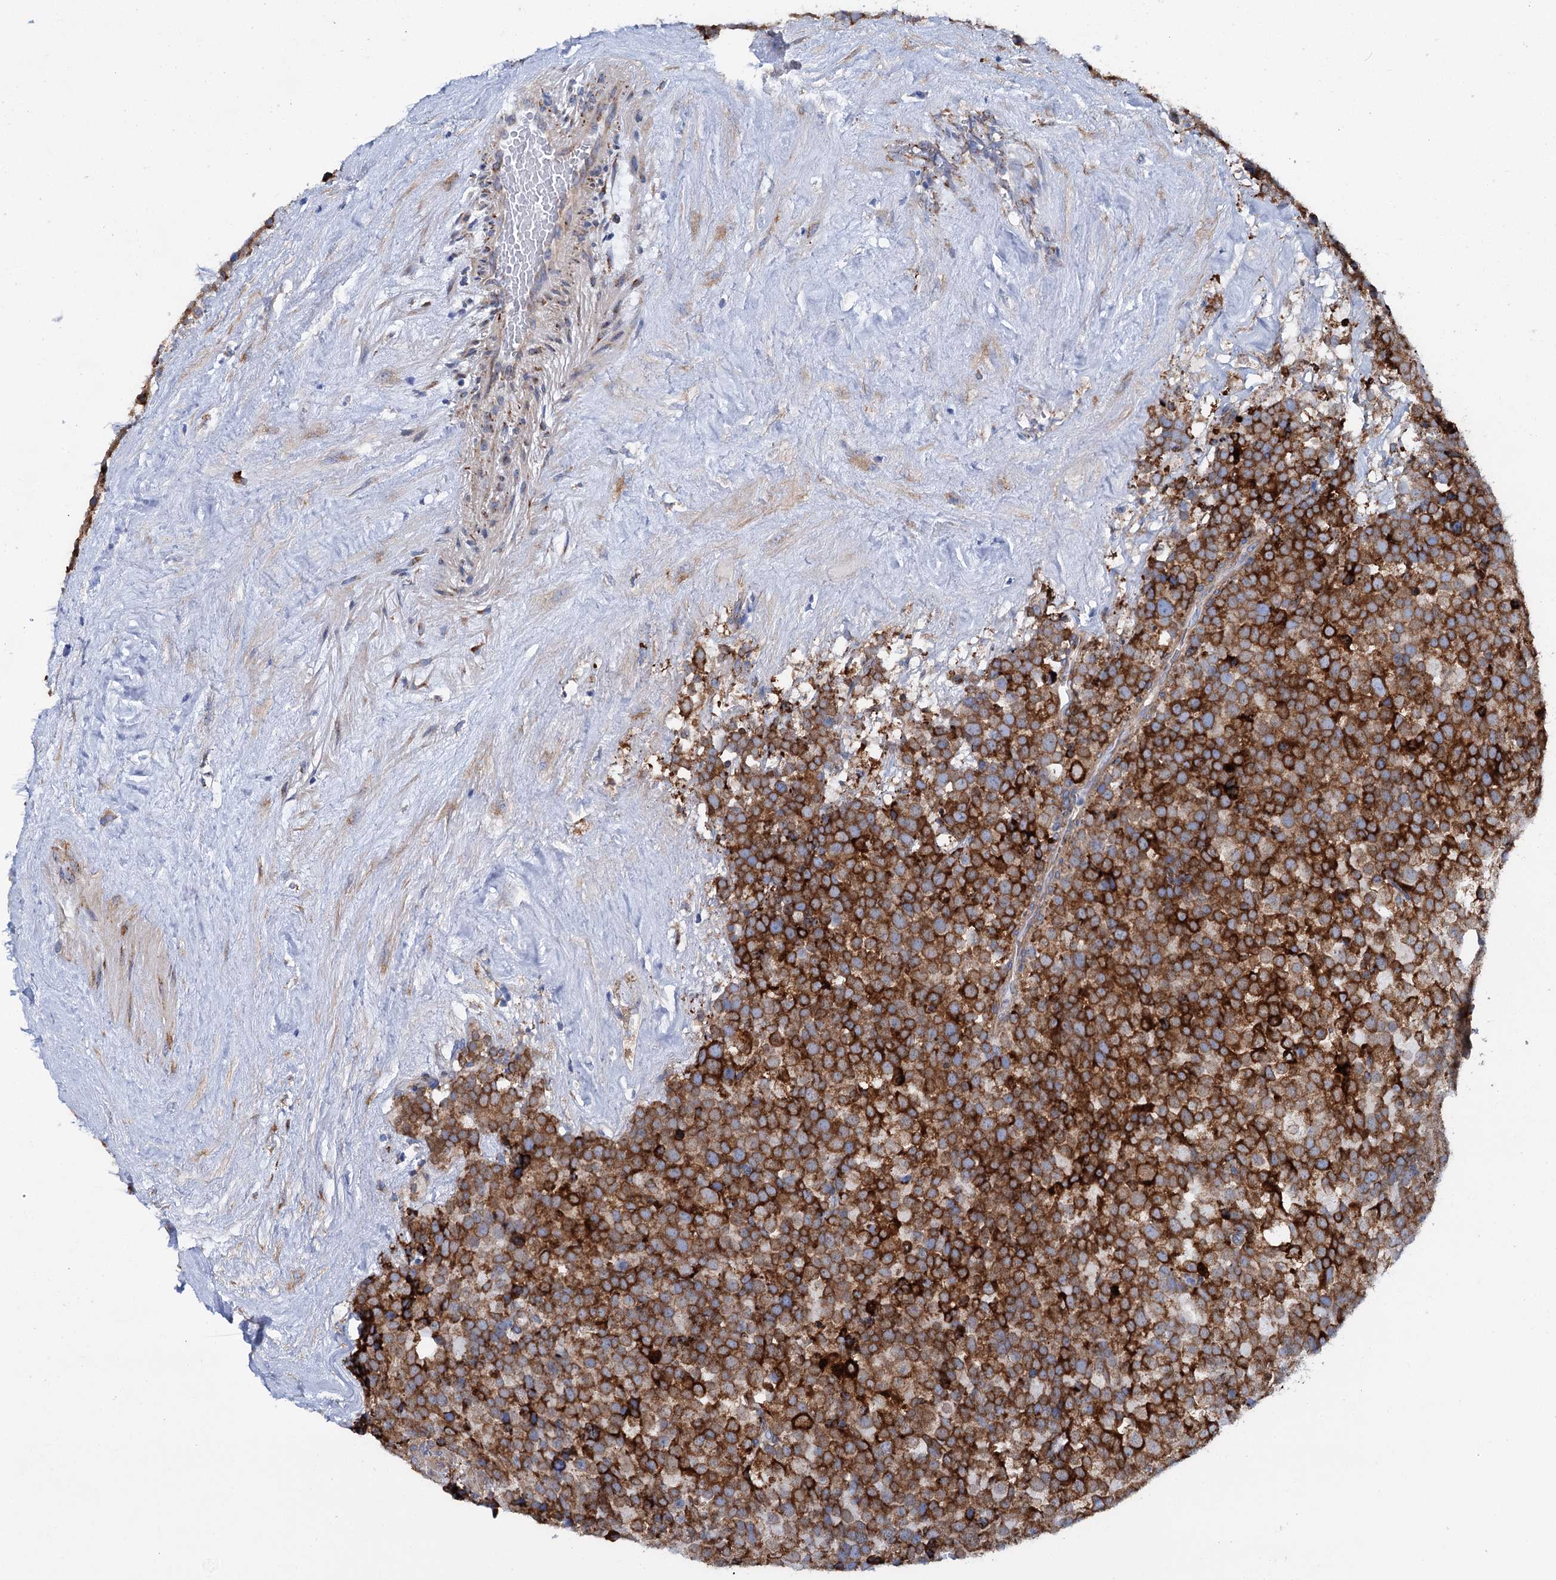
{"staining": {"intensity": "strong", "quantity": ">75%", "location": "cytoplasmic/membranous"}, "tissue": "testis cancer", "cell_type": "Tumor cells", "image_type": "cancer", "snomed": [{"axis": "morphology", "description": "Seminoma, NOS"}, {"axis": "topography", "description": "Testis"}], "caption": "An image of human testis seminoma stained for a protein shows strong cytoplasmic/membranous brown staining in tumor cells.", "gene": "SHE", "patient": {"sex": "male", "age": 71}}